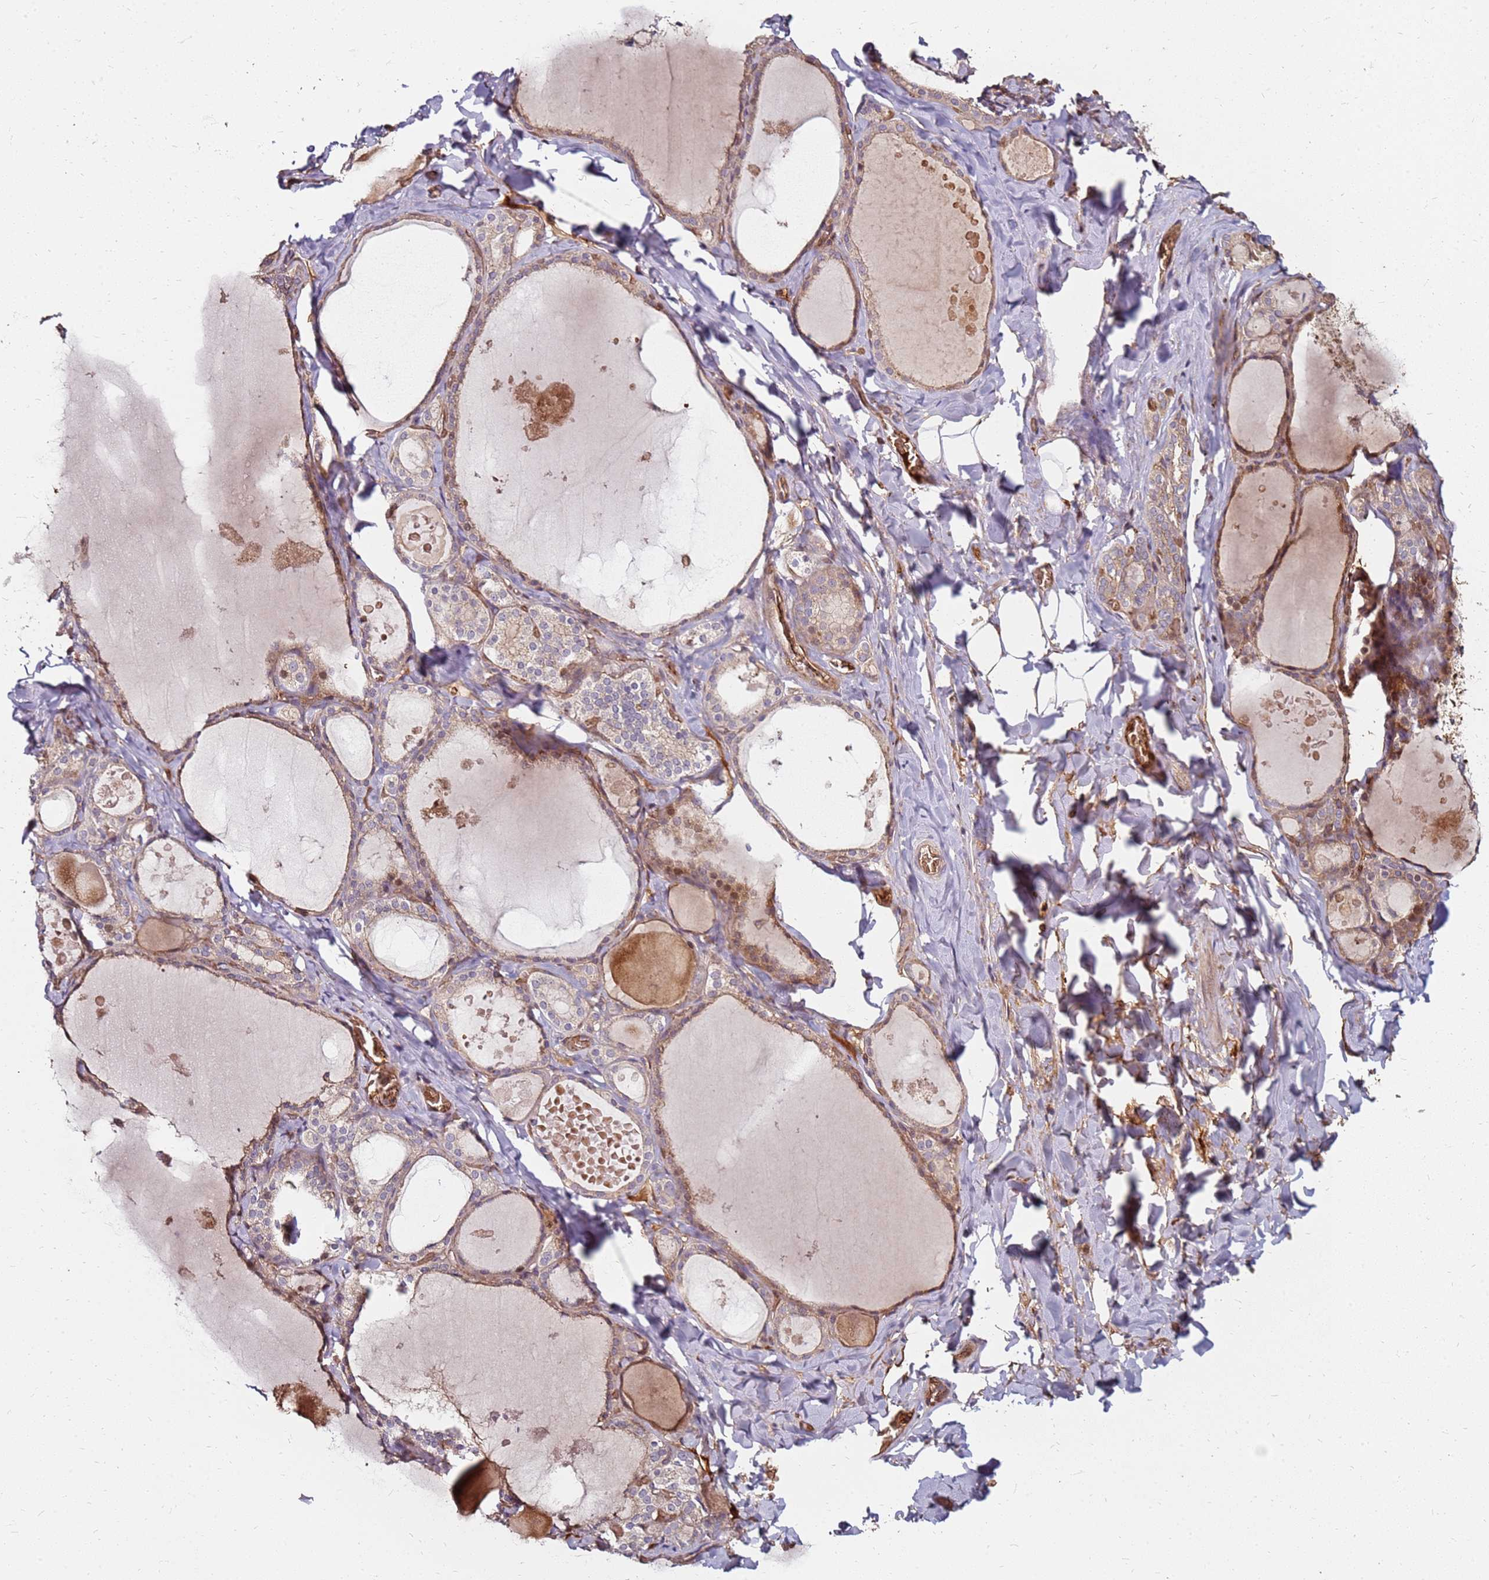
{"staining": {"intensity": "moderate", "quantity": ">75%", "location": "cytoplasmic/membranous,nuclear"}, "tissue": "thyroid gland", "cell_type": "Glandular cells", "image_type": "normal", "snomed": [{"axis": "morphology", "description": "Normal tissue, NOS"}, {"axis": "topography", "description": "Thyroid gland"}], "caption": "About >75% of glandular cells in normal thyroid gland exhibit moderate cytoplasmic/membranous,nuclear protein positivity as visualized by brown immunohistochemical staining.", "gene": "RNF11", "patient": {"sex": "male", "age": 56}}